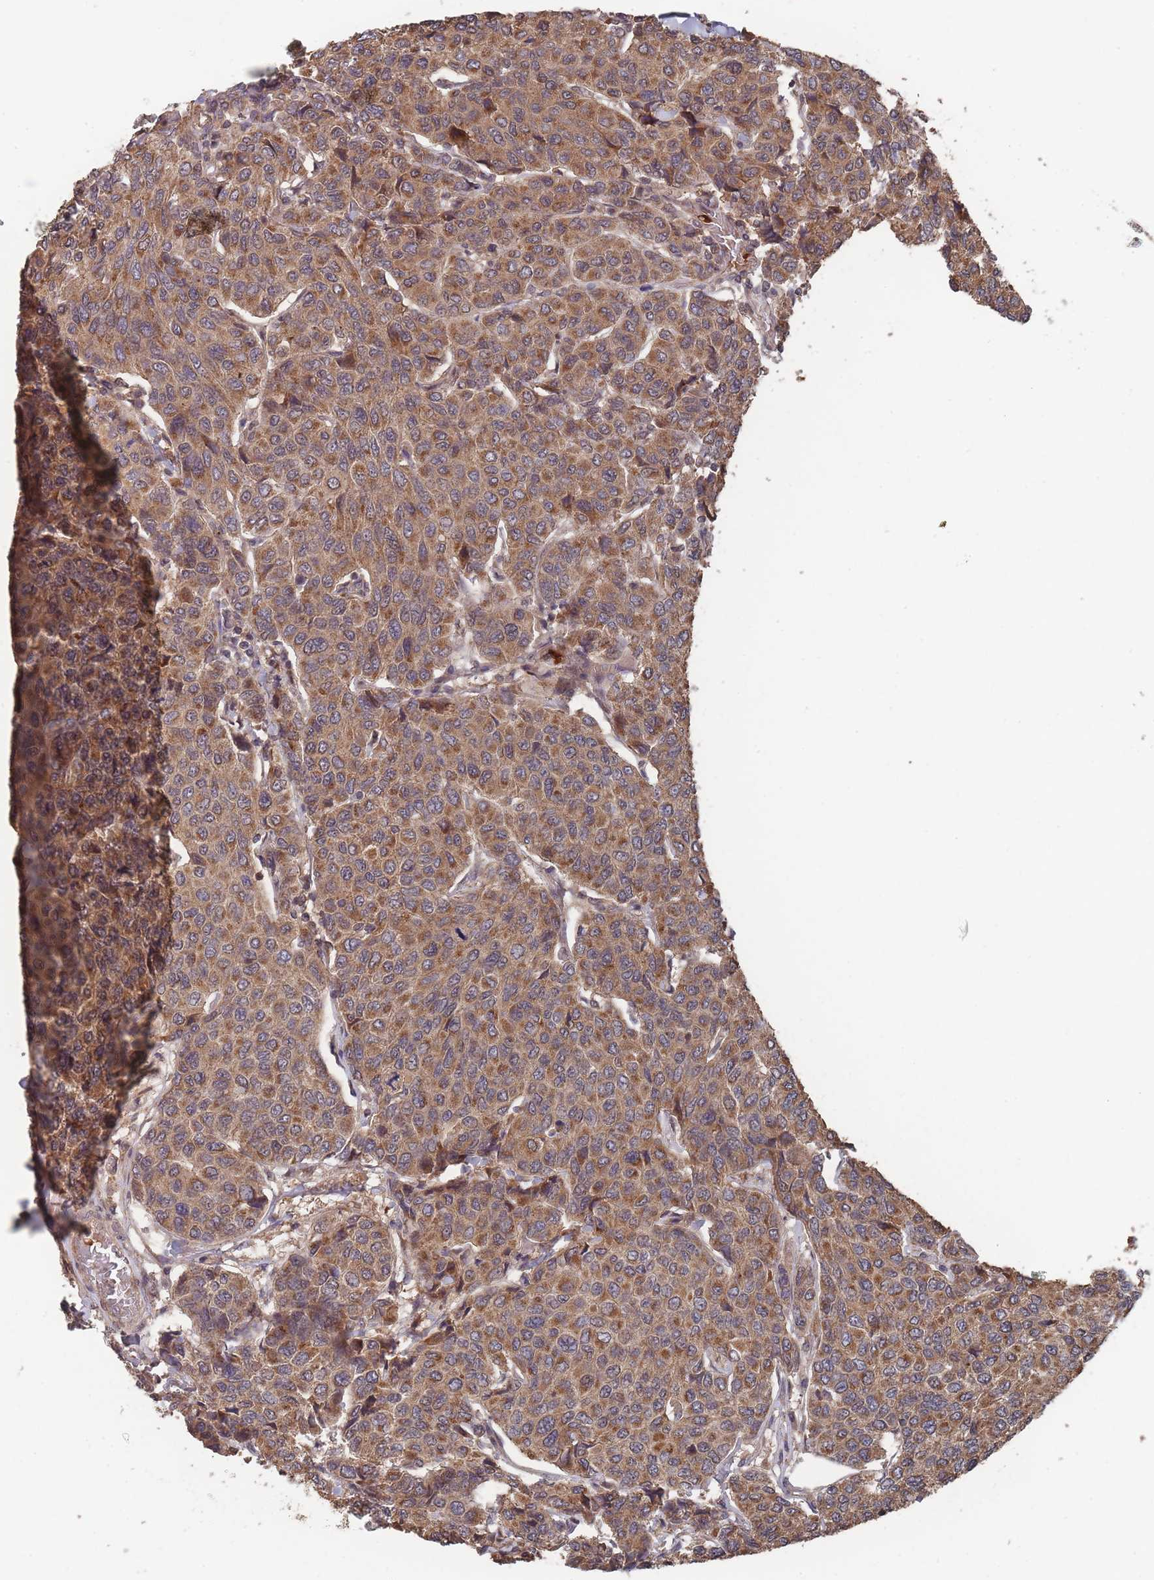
{"staining": {"intensity": "moderate", "quantity": ">75%", "location": "cytoplasmic/membranous"}, "tissue": "breast cancer", "cell_type": "Tumor cells", "image_type": "cancer", "snomed": [{"axis": "morphology", "description": "Duct carcinoma"}, {"axis": "topography", "description": "Breast"}], "caption": "Protein positivity by immunohistochemistry displays moderate cytoplasmic/membranous staining in about >75% of tumor cells in breast invasive ductal carcinoma.", "gene": "SF3B1", "patient": {"sex": "female", "age": 55}}